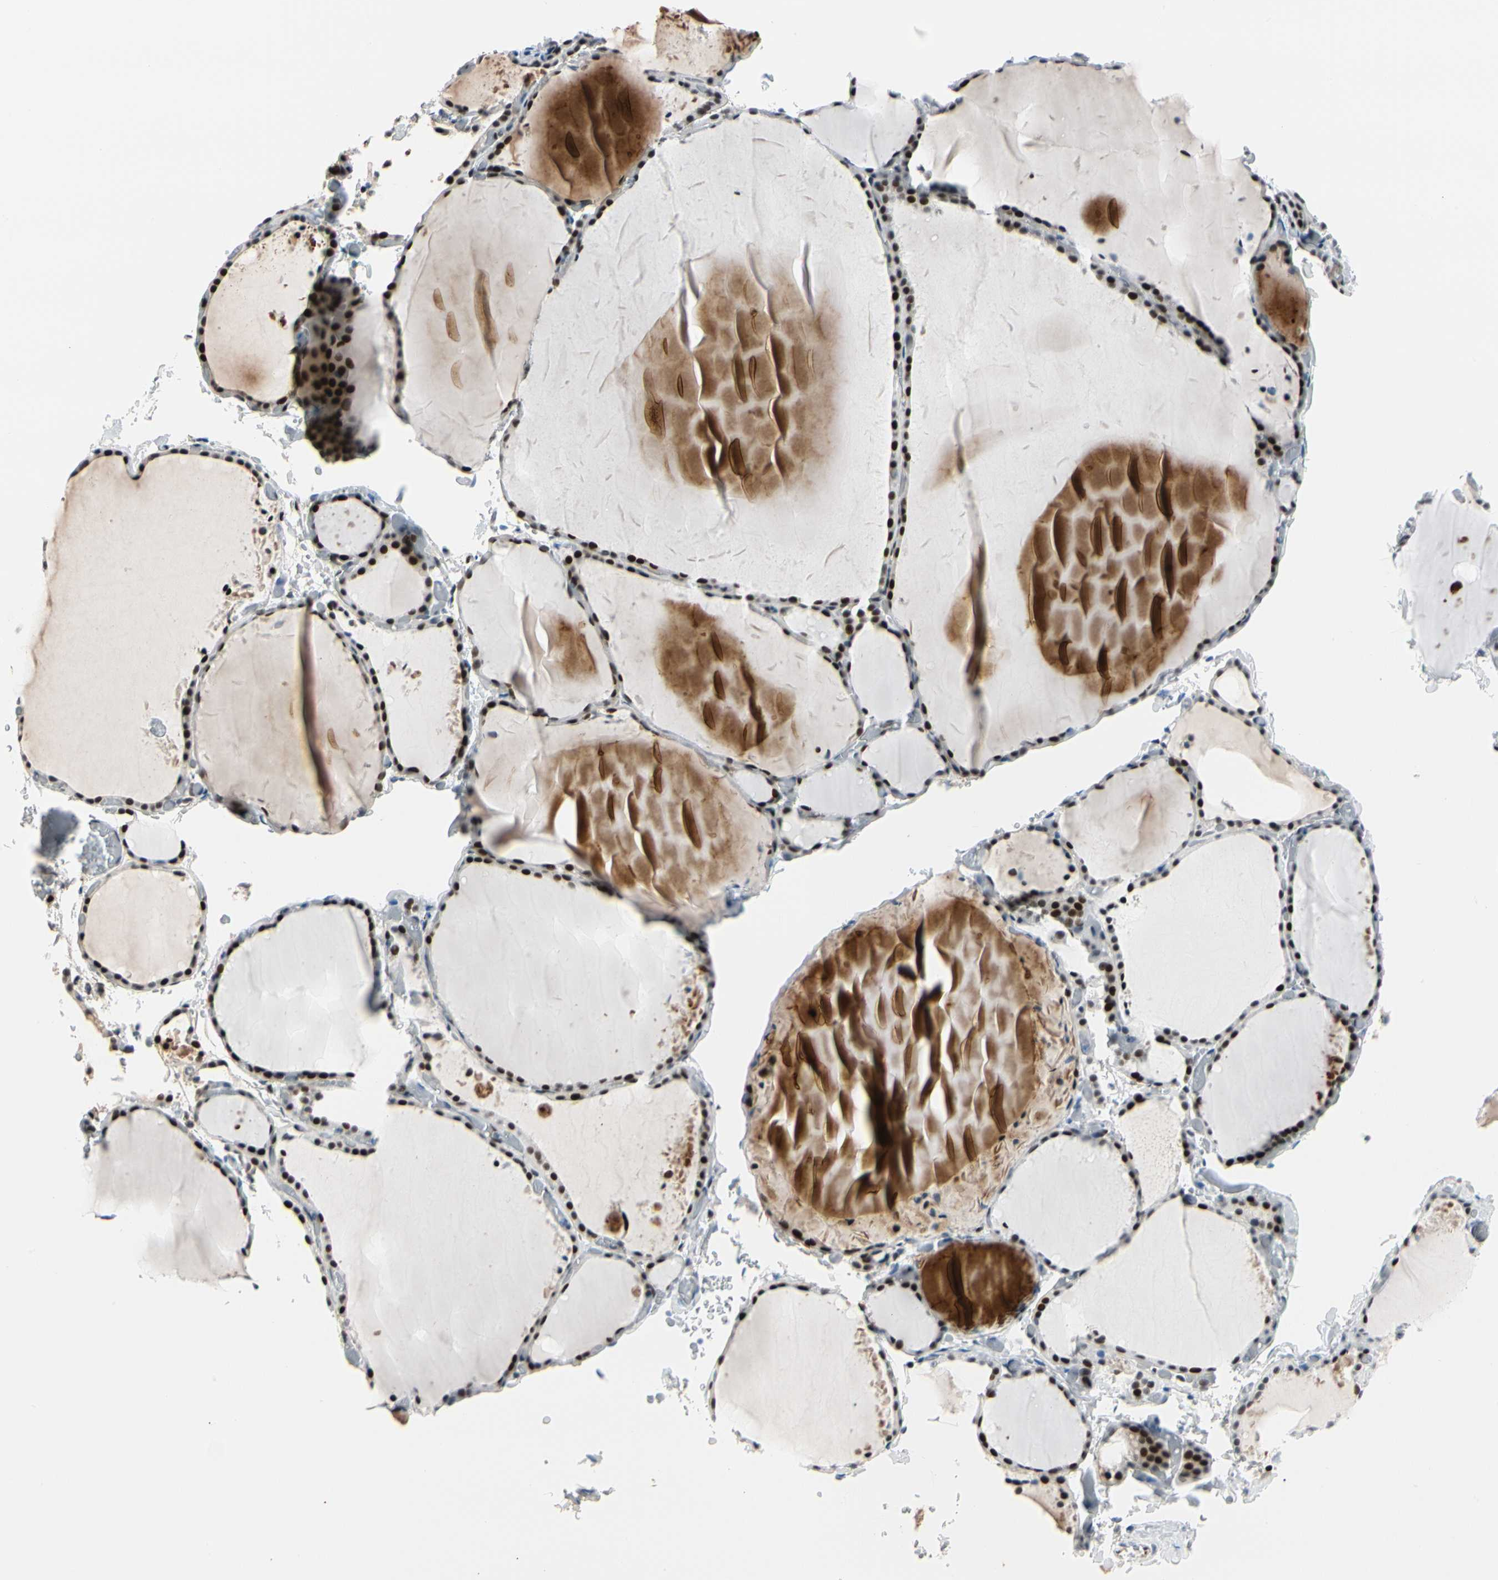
{"staining": {"intensity": "moderate", "quantity": ">75%", "location": "nuclear"}, "tissue": "thyroid gland", "cell_type": "Glandular cells", "image_type": "normal", "snomed": [{"axis": "morphology", "description": "Normal tissue, NOS"}, {"axis": "topography", "description": "Thyroid gland"}], "caption": "Immunohistochemical staining of normal human thyroid gland demonstrates medium levels of moderate nuclear expression in about >75% of glandular cells.", "gene": "FOXO3", "patient": {"sex": "female", "age": 22}}